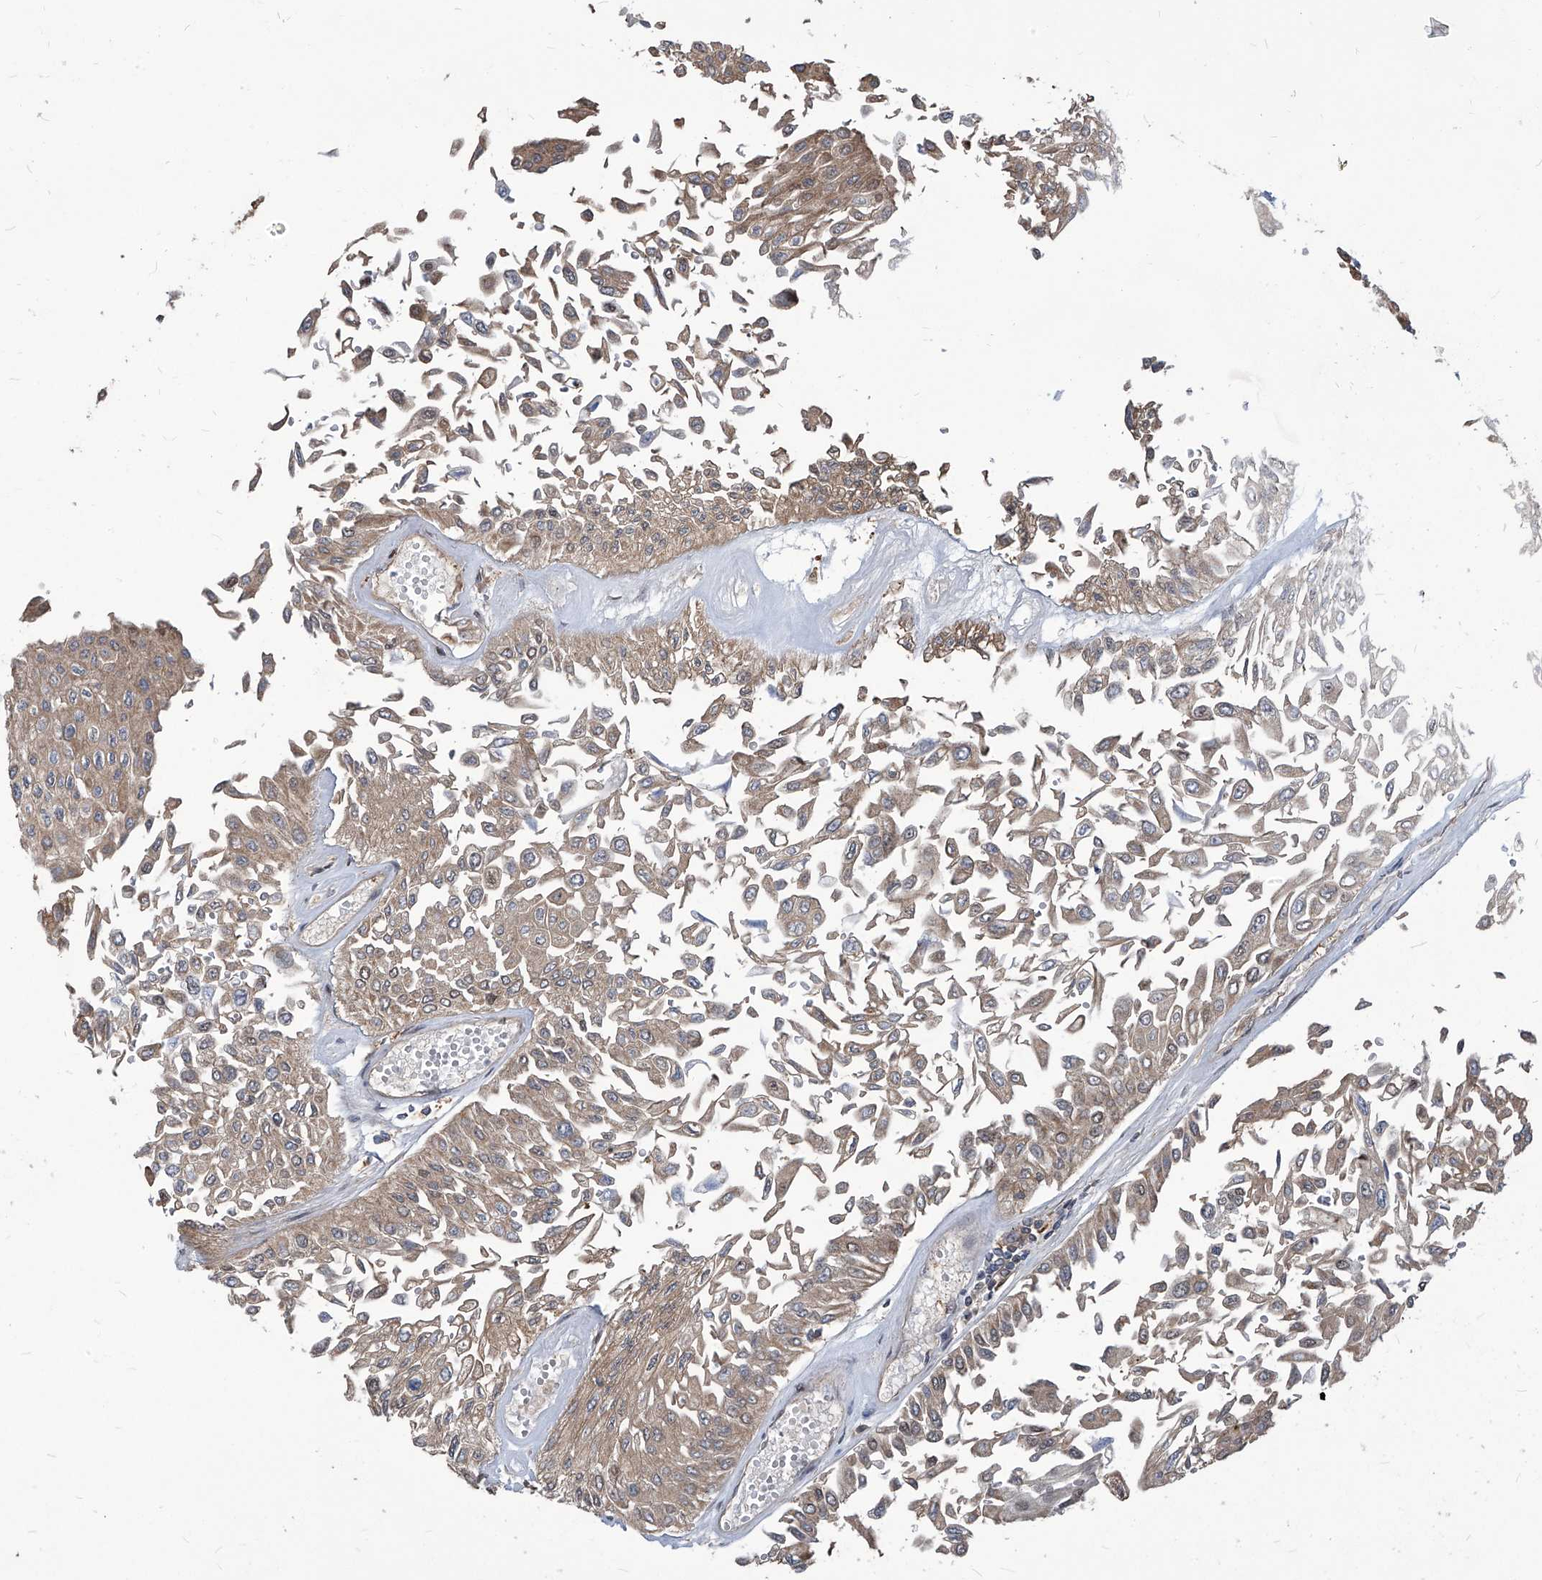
{"staining": {"intensity": "weak", "quantity": ">75%", "location": "cytoplasmic/membranous"}, "tissue": "urothelial cancer", "cell_type": "Tumor cells", "image_type": "cancer", "snomed": [{"axis": "morphology", "description": "Urothelial carcinoma, Low grade"}, {"axis": "topography", "description": "Urinary bladder"}], "caption": "An image of urothelial carcinoma (low-grade) stained for a protein reveals weak cytoplasmic/membranous brown staining in tumor cells.", "gene": "PSMB1", "patient": {"sex": "male", "age": 67}}